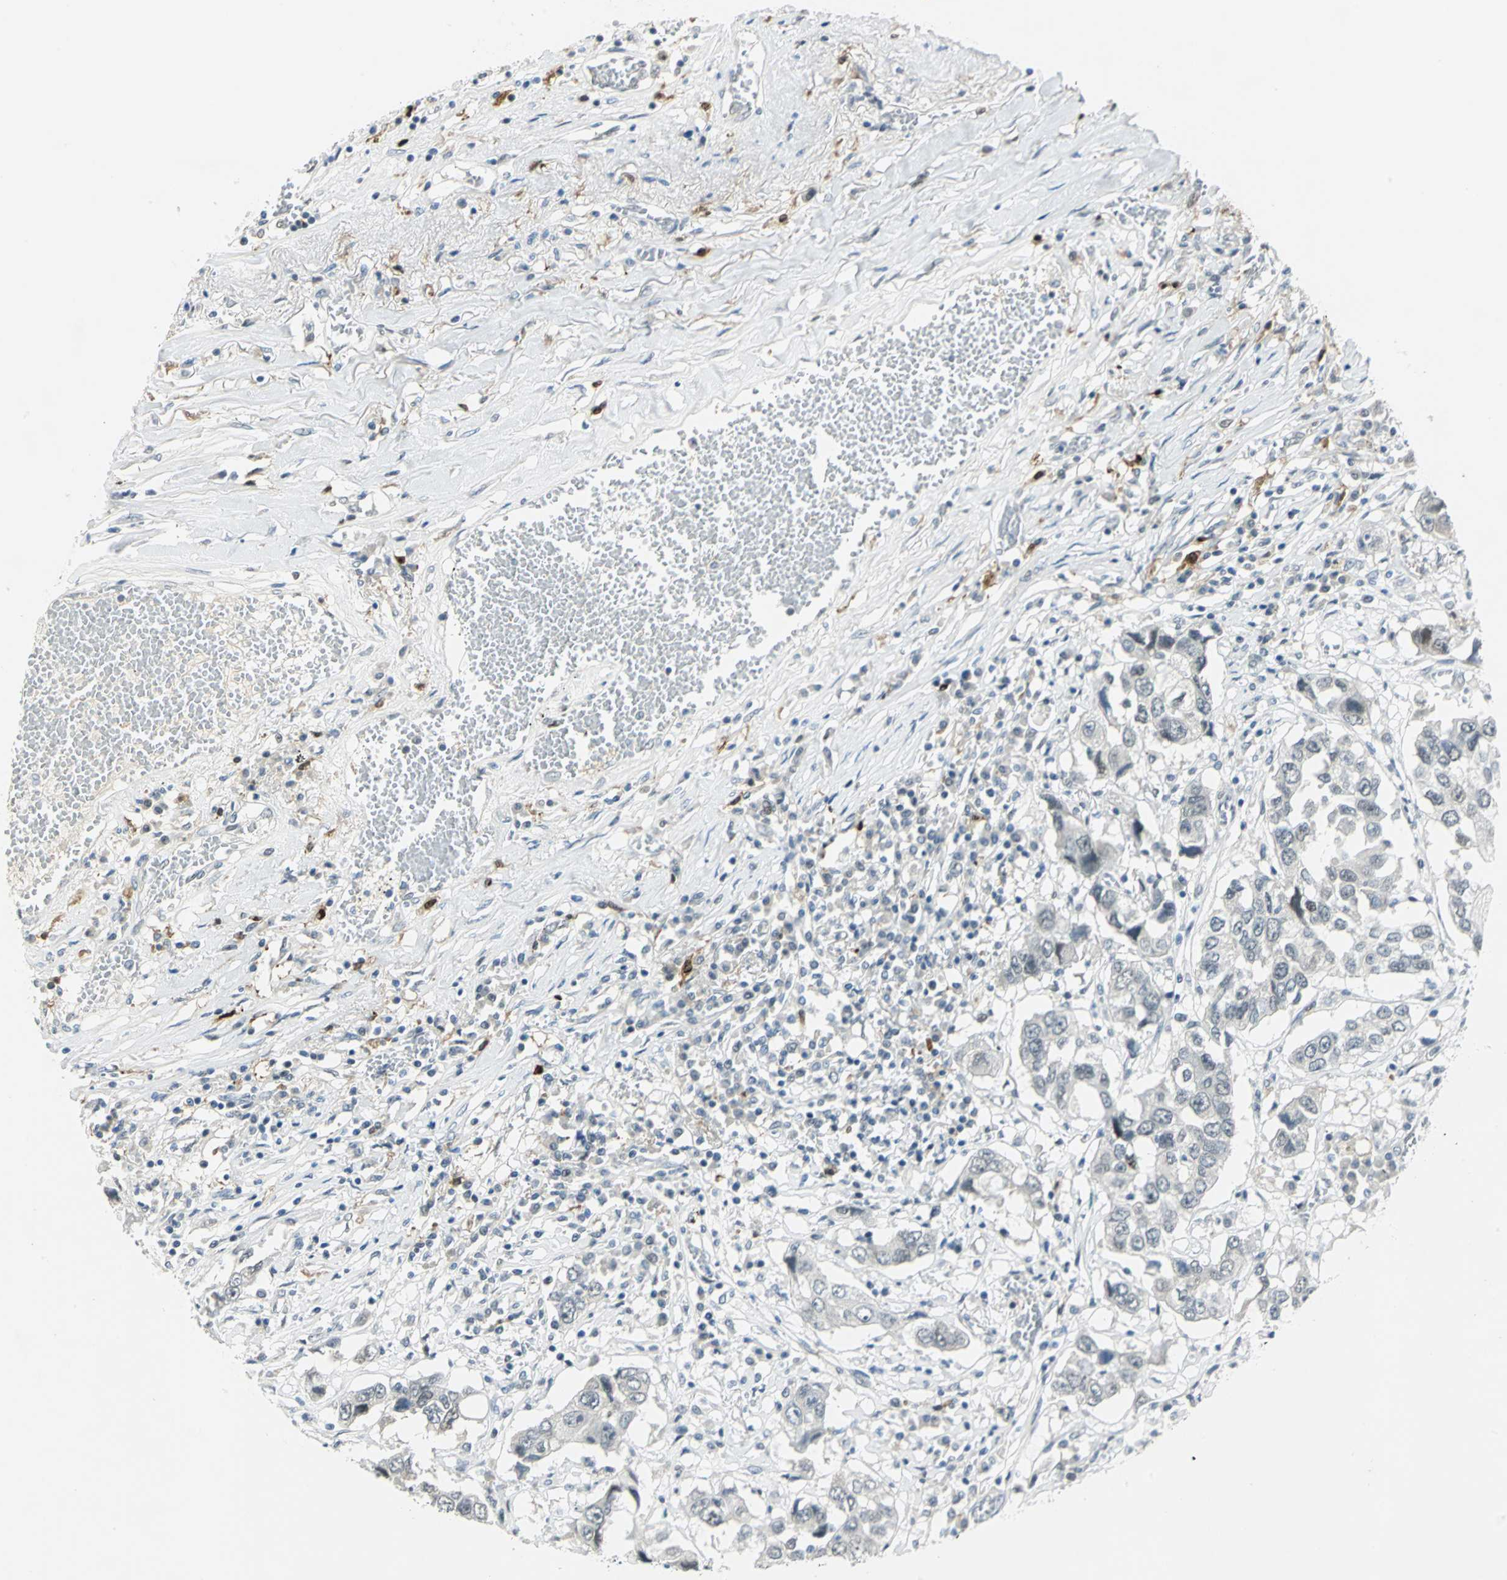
{"staining": {"intensity": "negative", "quantity": "none", "location": "none"}, "tissue": "lung cancer", "cell_type": "Tumor cells", "image_type": "cancer", "snomed": [{"axis": "morphology", "description": "Squamous cell carcinoma, NOS"}, {"axis": "topography", "description": "Lung"}], "caption": "Protein analysis of lung cancer reveals no significant positivity in tumor cells.", "gene": "MTMR10", "patient": {"sex": "male", "age": 71}}